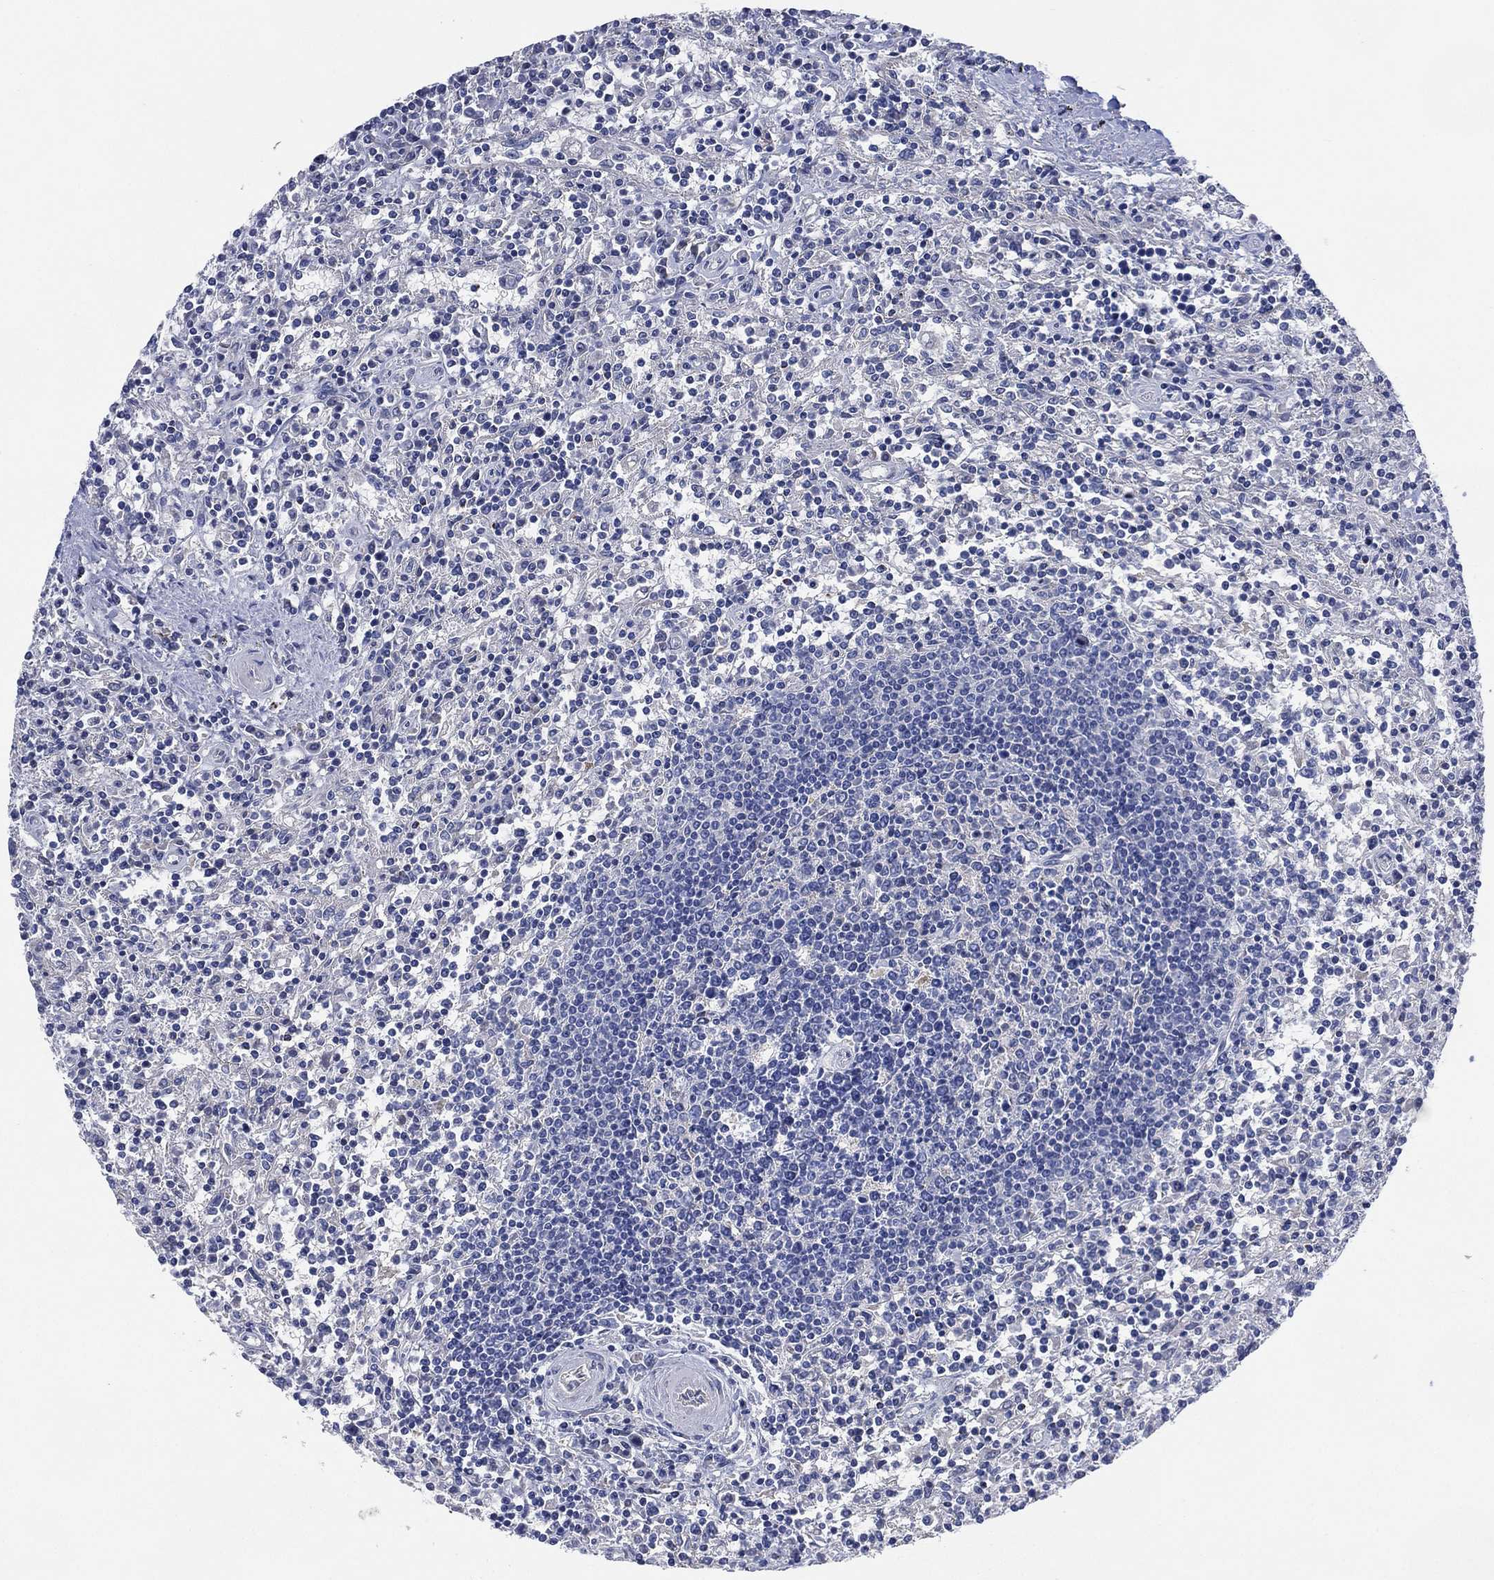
{"staining": {"intensity": "negative", "quantity": "none", "location": "none"}, "tissue": "lymphoma", "cell_type": "Tumor cells", "image_type": "cancer", "snomed": [{"axis": "morphology", "description": "Malignant lymphoma, non-Hodgkin's type, Low grade"}, {"axis": "topography", "description": "Spleen"}], "caption": "Immunohistochemistry (IHC) photomicrograph of lymphoma stained for a protein (brown), which demonstrates no expression in tumor cells.", "gene": "CHRNA3", "patient": {"sex": "male", "age": 62}}